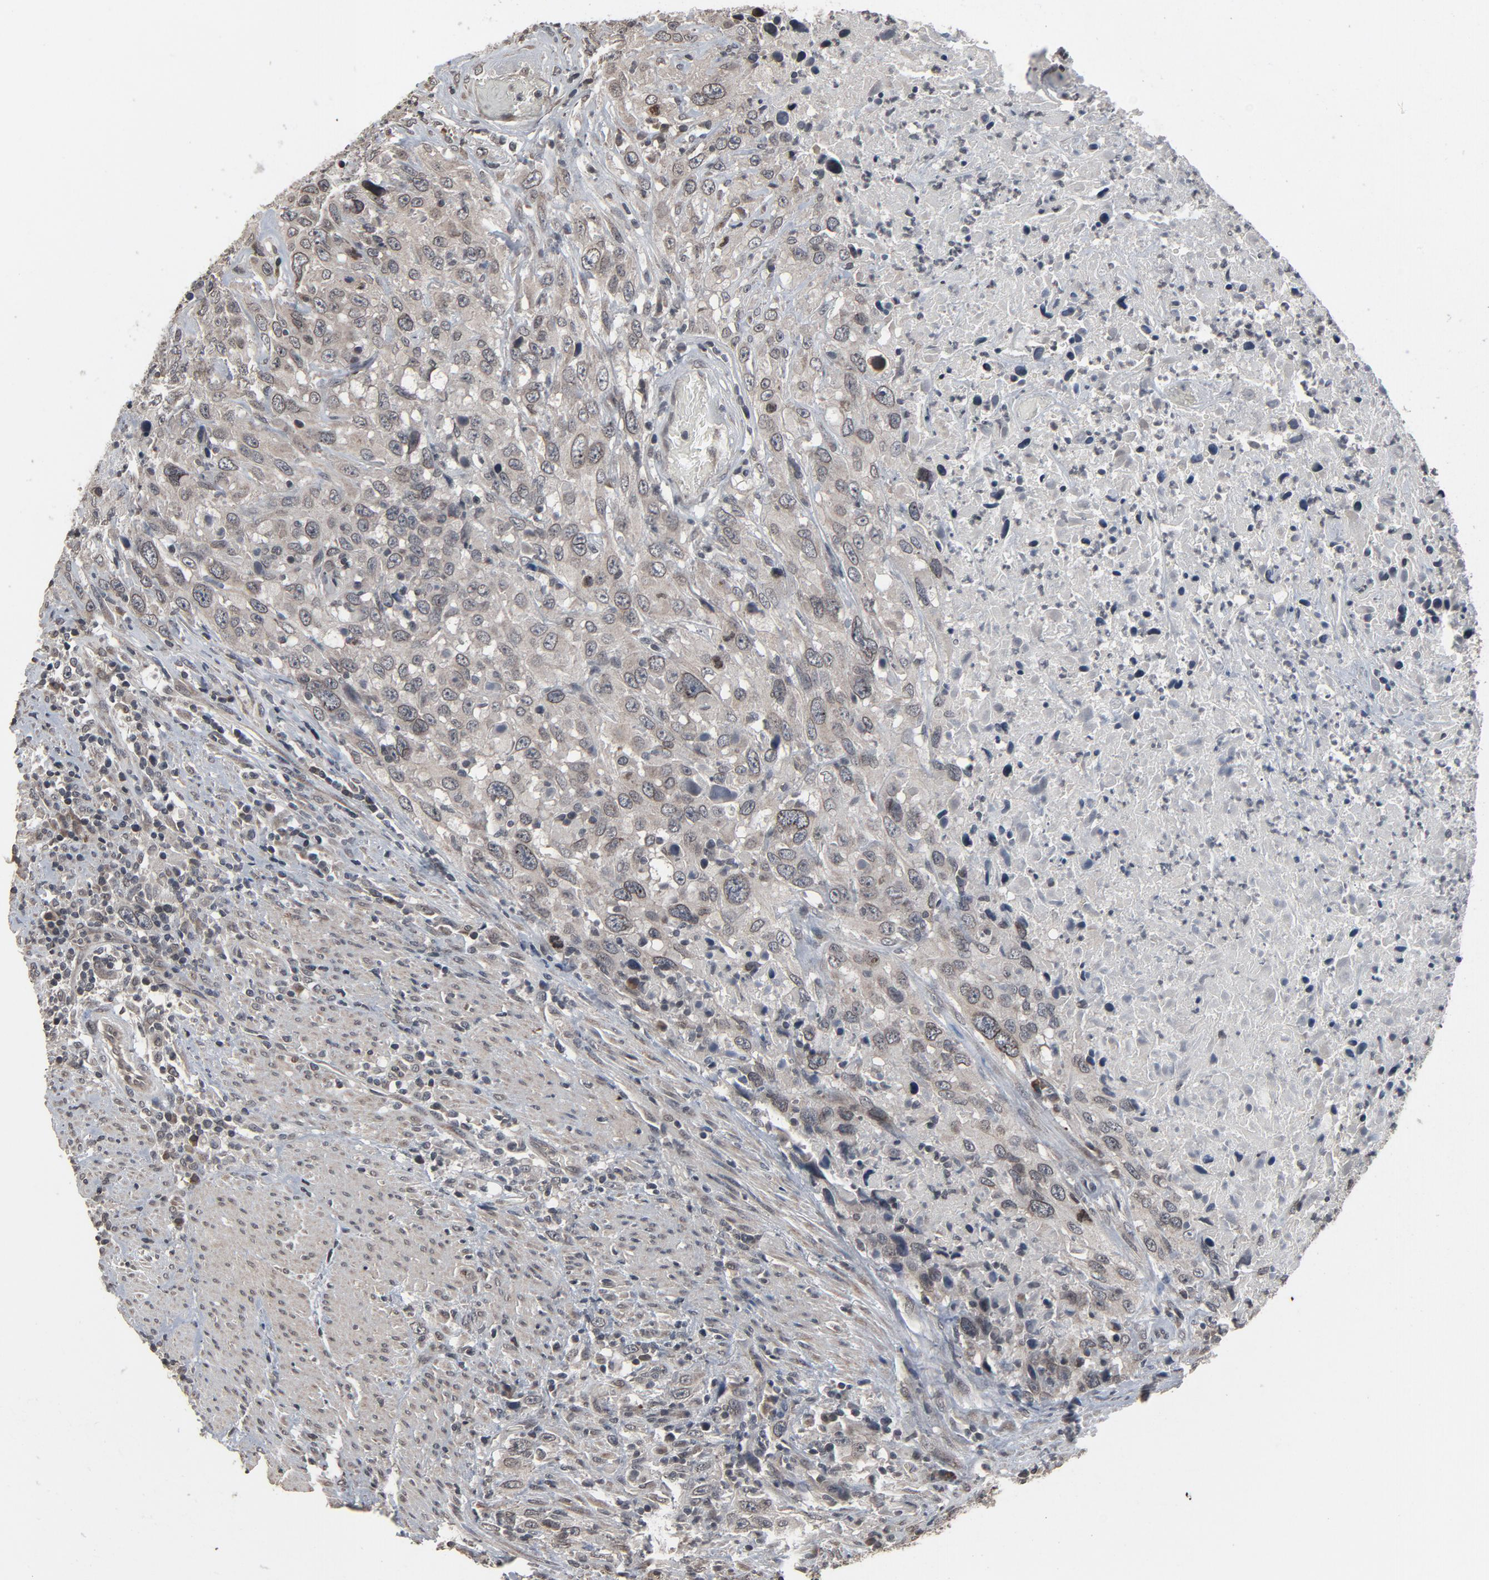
{"staining": {"intensity": "weak", "quantity": "25%-75%", "location": "cytoplasmic/membranous,nuclear"}, "tissue": "urothelial cancer", "cell_type": "Tumor cells", "image_type": "cancer", "snomed": [{"axis": "morphology", "description": "Urothelial carcinoma, High grade"}, {"axis": "topography", "description": "Urinary bladder"}], "caption": "Urothelial cancer stained with a protein marker reveals weak staining in tumor cells.", "gene": "POM121", "patient": {"sex": "male", "age": 61}}